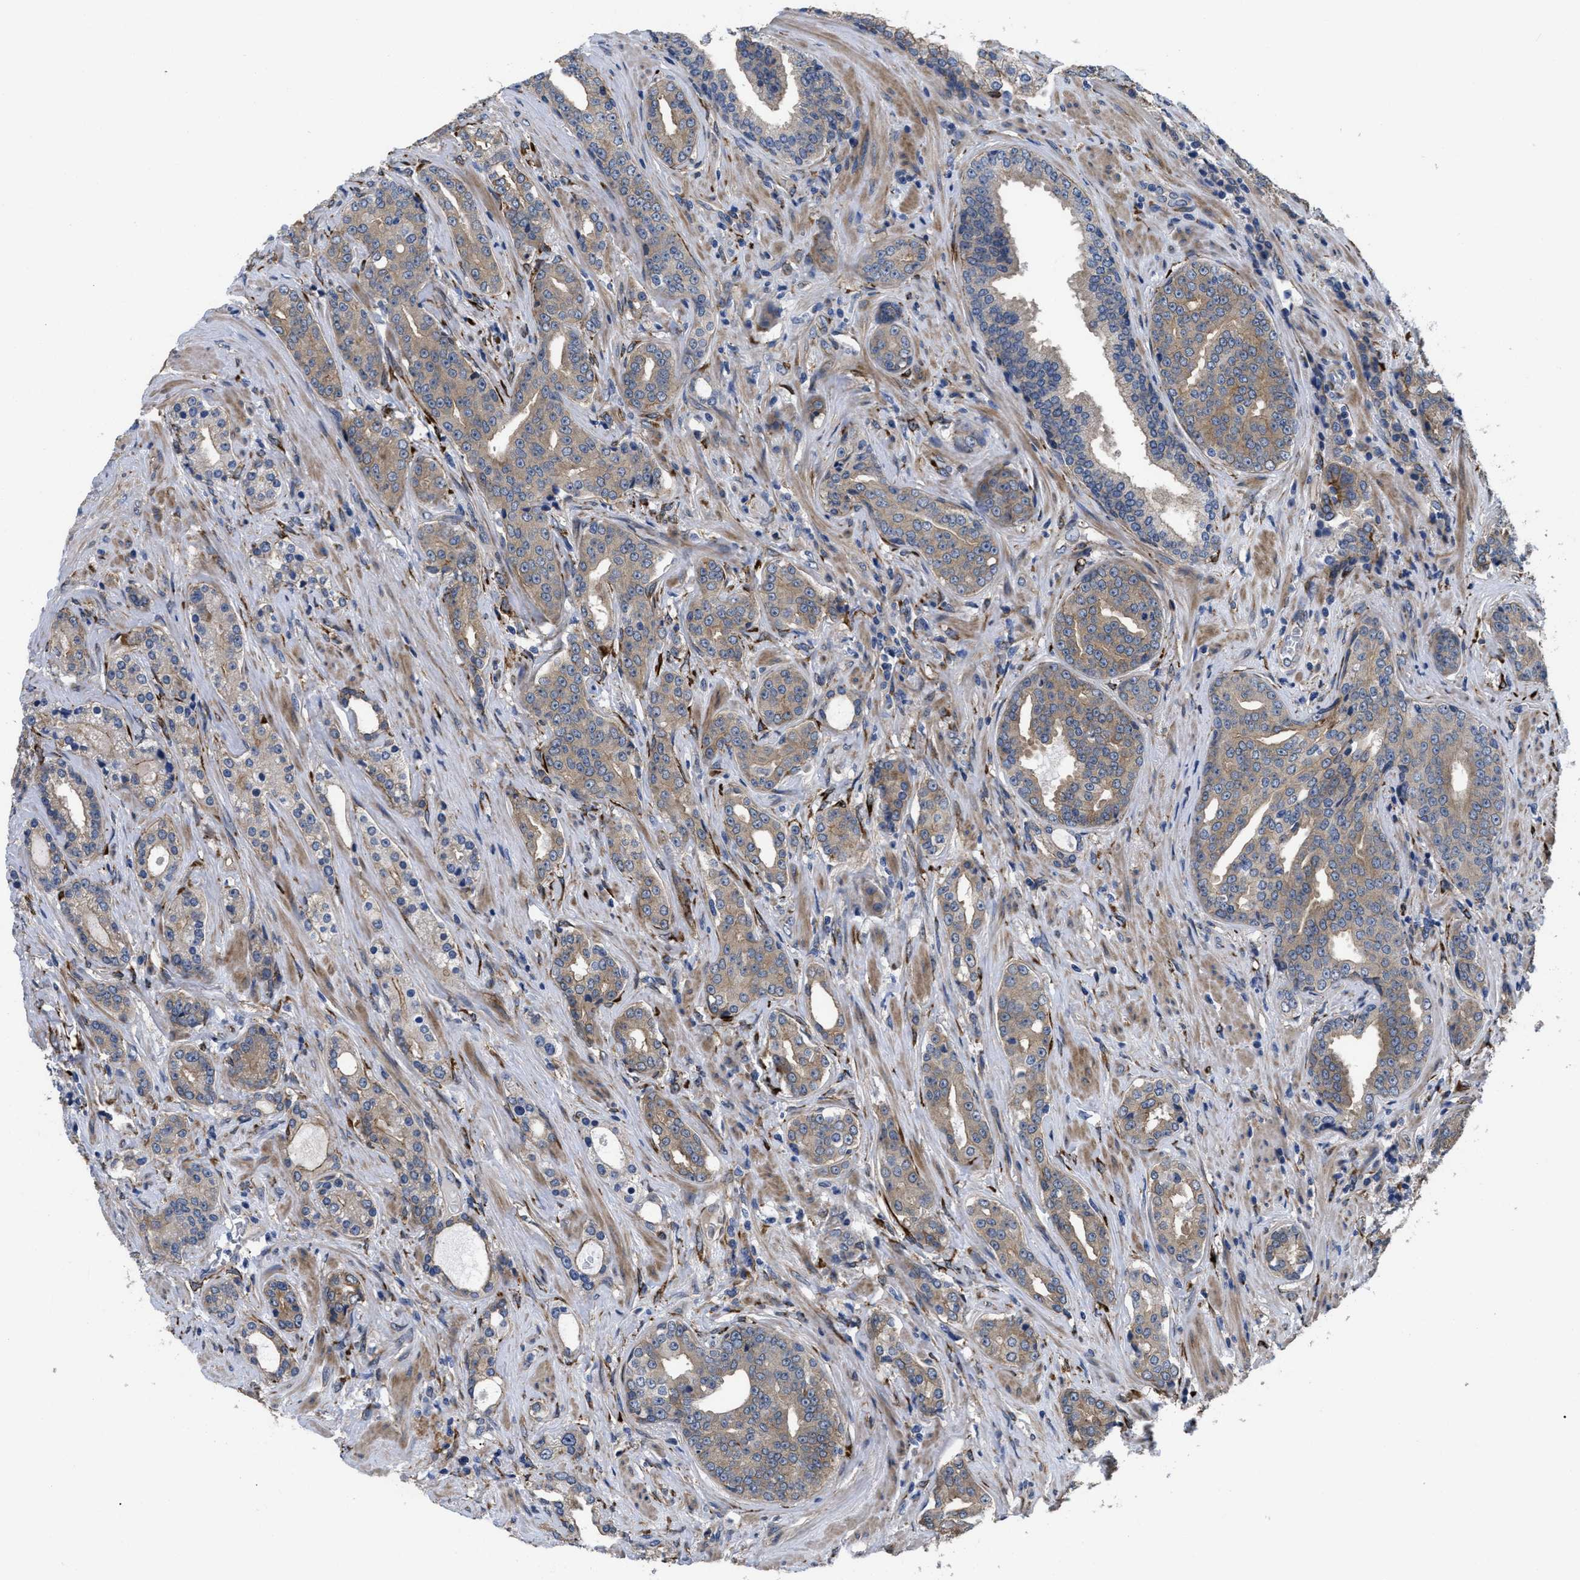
{"staining": {"intensity": "weak", "quantity": ">75%", "location": "cytoplasmic/membranous"}, "tissue": "prostate cancer", "cell_type": "Tumor cells", "image_type": "cancer", "snomed": [{"axis": "morphology", "description": "Adenocarcinoma, High grade"}, {"axis": "topography", "description": "Prostate"}], "caption": "Protein staining of adenocarcinoma (high-grade) (prostate) tissue displays weak cytoplasmic/membranous positivity in about >75% of tumor cells.", "gene": "SQLE", "patient": {"sex": "male", "age": 71}}